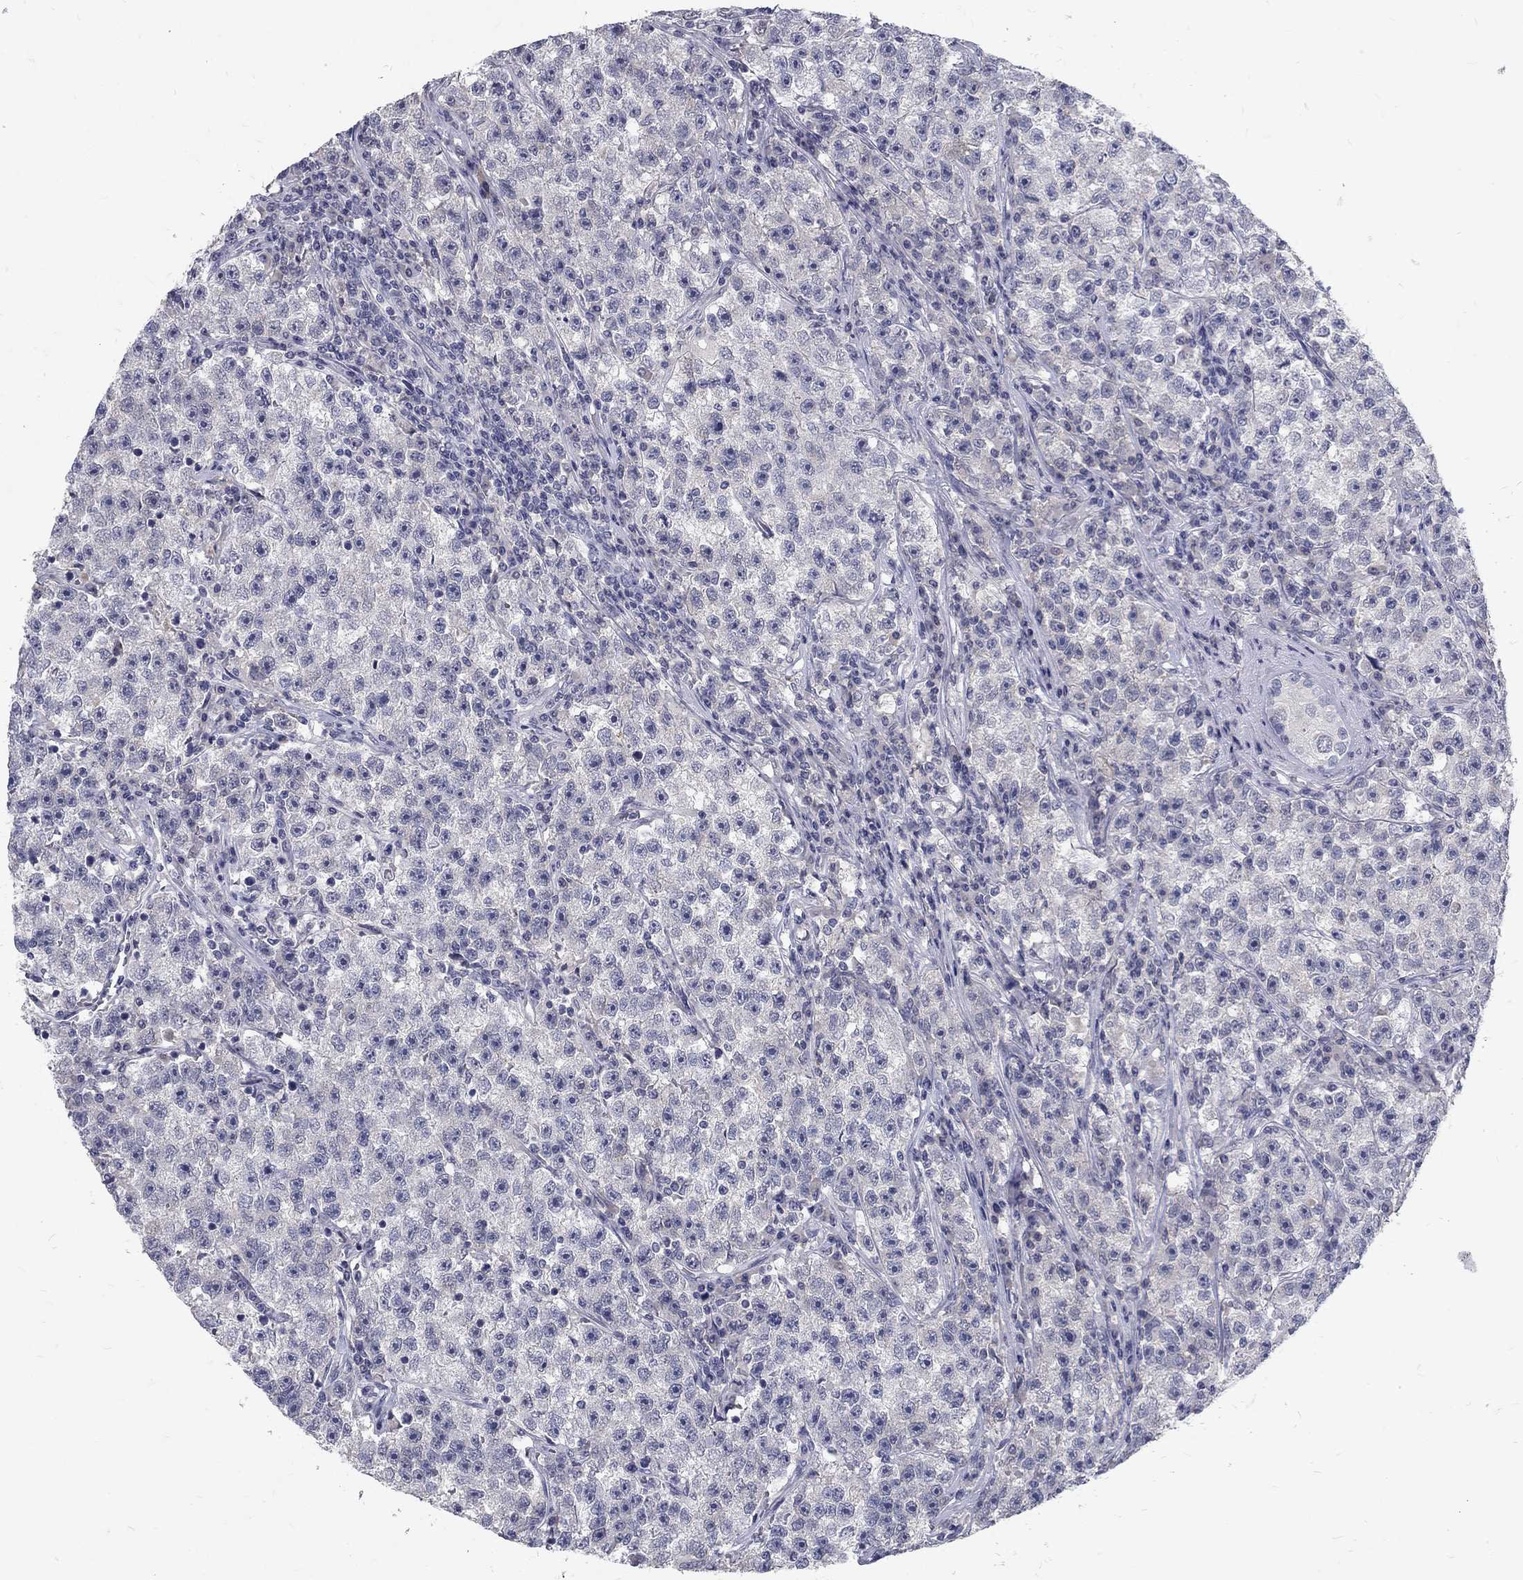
{"staining": {"intensity": "negative", "quantity": "none", "location": "none"}, "tissue": "testis cancer", "cell_type": "Tumor cells", "image_type": "cancer", "snomed": [{"axis": "morphology", "description": "Seminoma, NOS"}, {"axis": "topography", "description": "Testis"}], "caption": "This is an immunohistochemistry micrograph of human testis cancer. There is no staining in tumor cells.", "gene": "NOS1", "patient": {"sex": "male", "age": 22}}